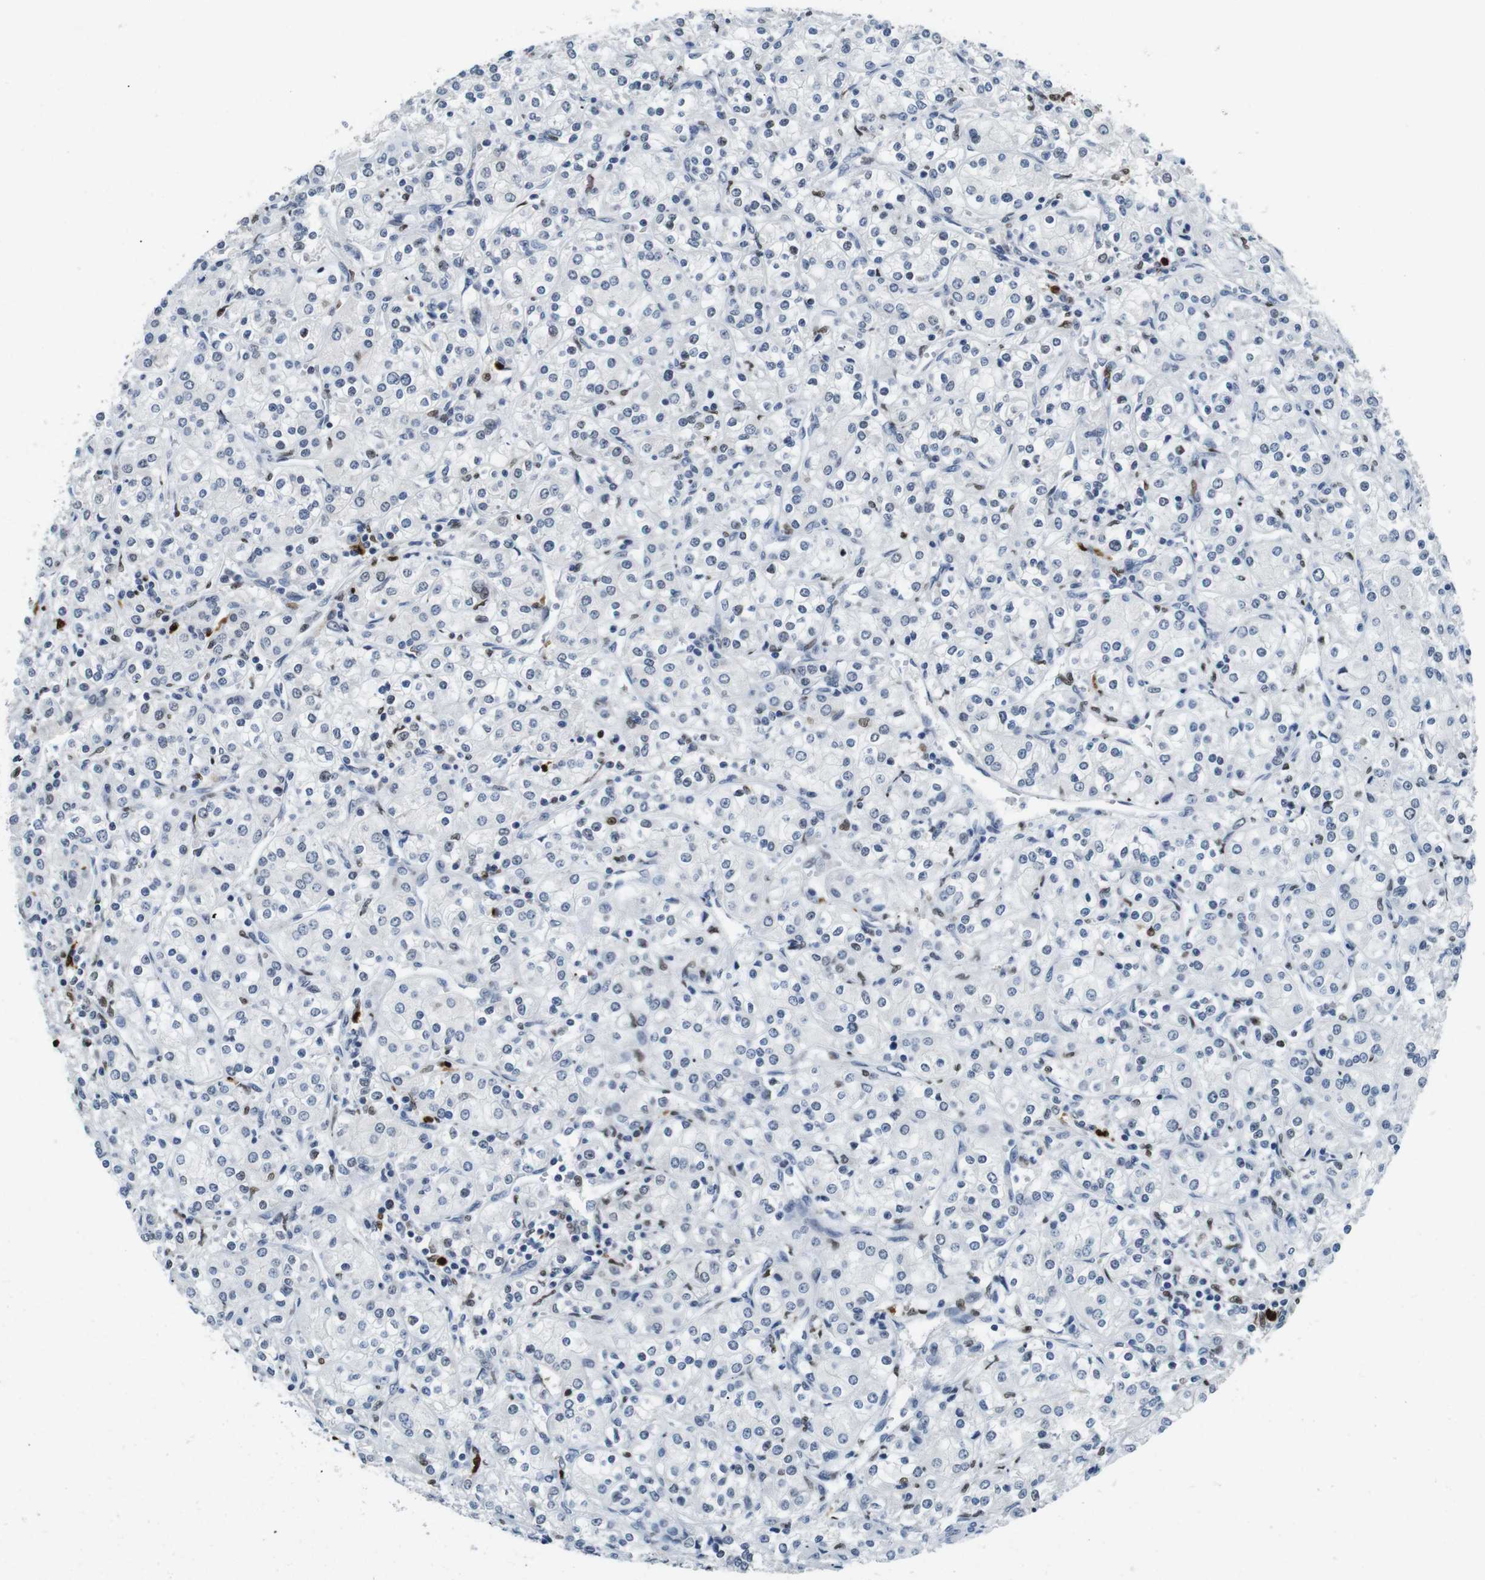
{"staining": {"intensity": "negative", "quantity": "none", "location": "none"}, "tissue": "renal cancer", "cell_type": "Tumor cells", "image_type": "cancer", "snomed": [{"axis": "morphology", "description": "Adenocarcinoma, NOS"}, {"axis": "topography", "description": "Kidney"}], "caption": "High magnification brightfield microscopy of adenocarcinoma (renal) stained with DAB (brown) and counterstained with hematoxylin (blue): tumor cells show no significant staining.", "gene": "IRF8", "patient": {"sex": "male", "age": 77}}